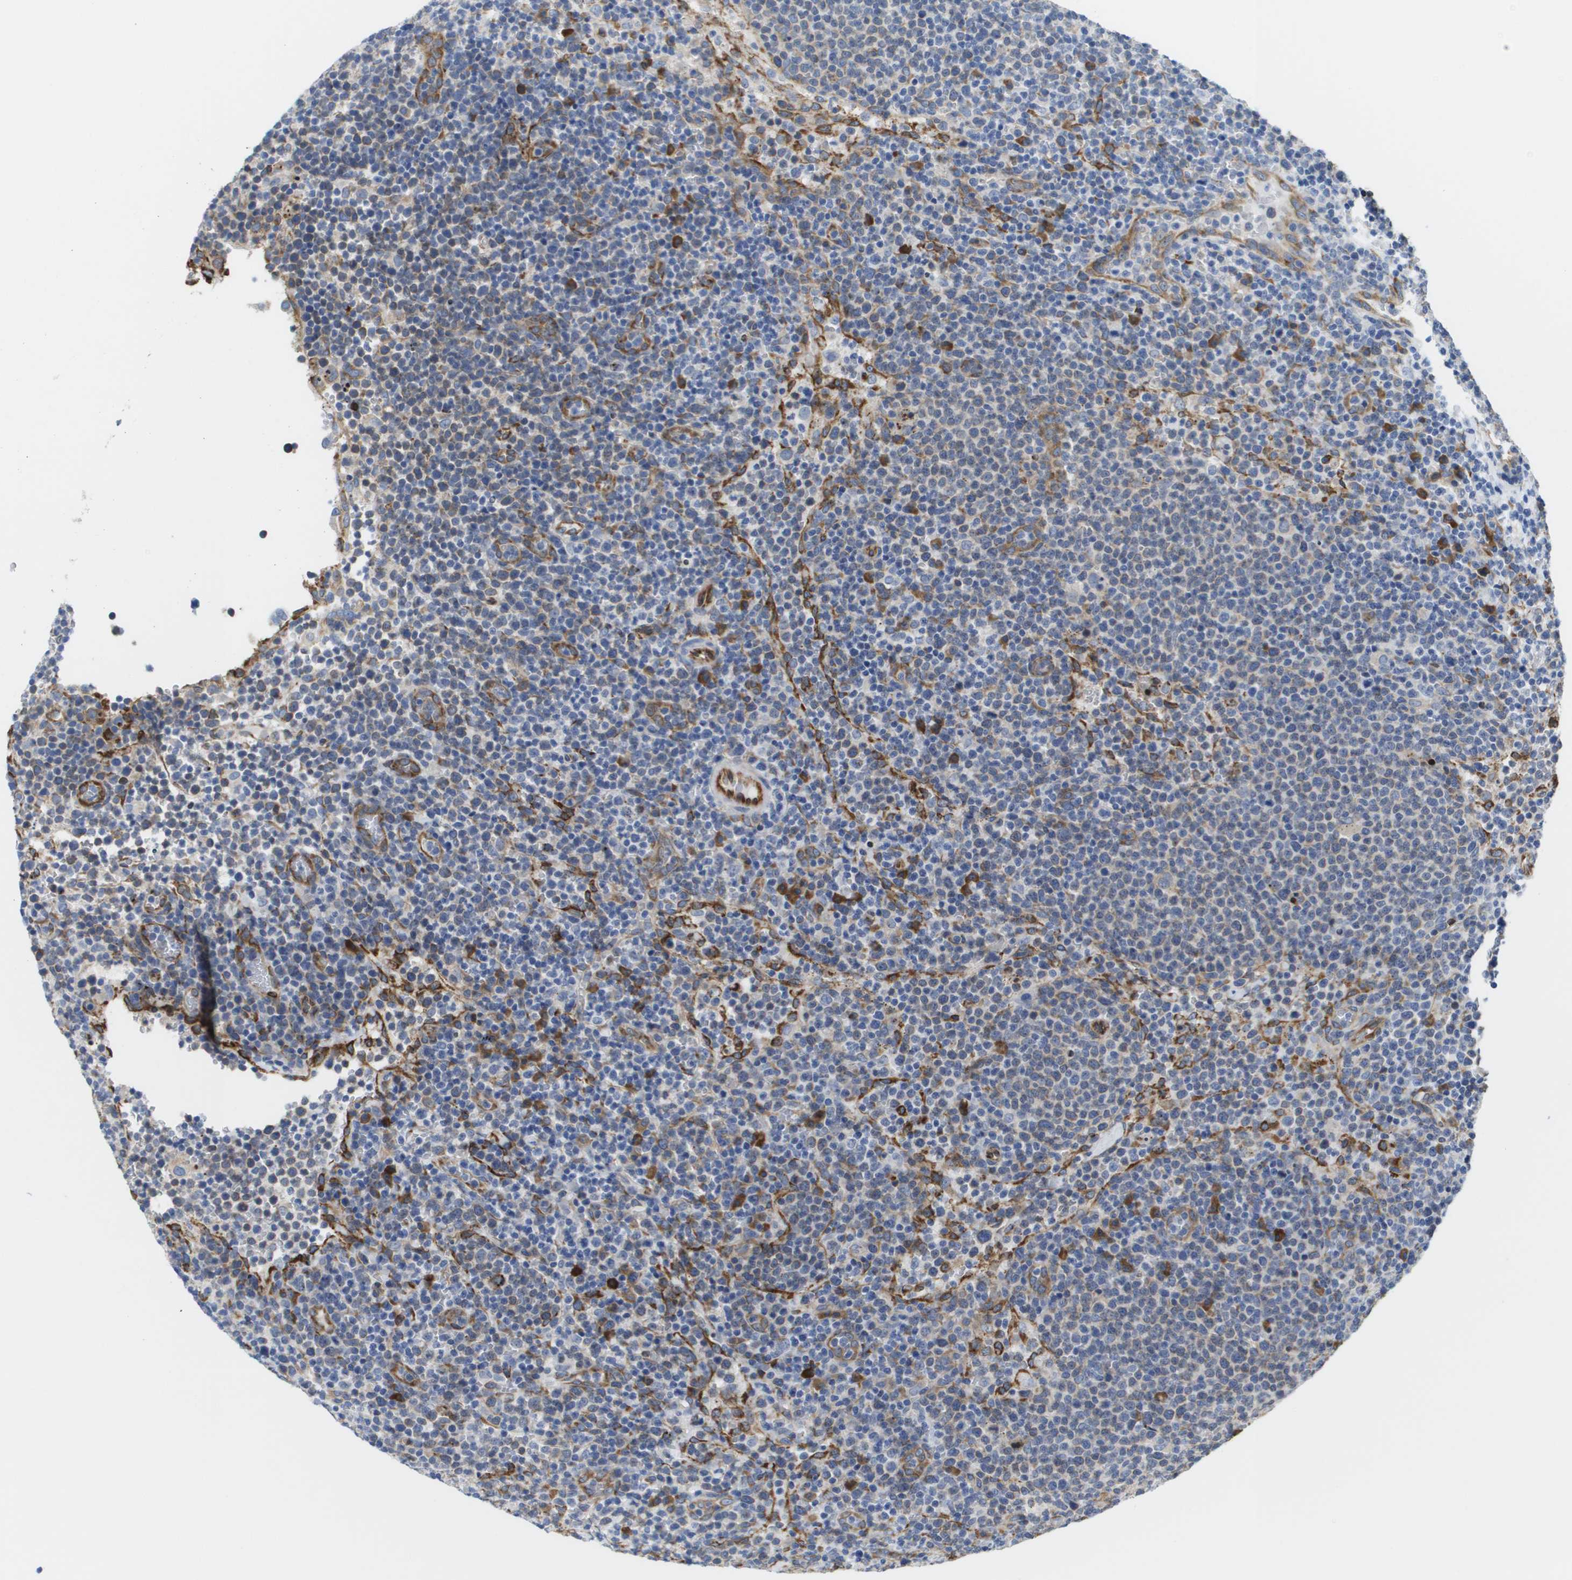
{"staining": {"intensity": "weak", "quantity": "25%-75%", "location": "cytoplasmic/membranous"}, "tissue": "lymphoma", "cell_type": "Tumor cells", "image_type": "cancer", "snomed": [{"axis": "morphology", "description": "Malignant lymphoma, non-Hodgkin's type, High grade"}, {"axis": "topography", "description": "Lymph node"}], "caption": "Protein staining displays weak cytoplasmic/membranous positivity in approximately 25%-75% of tumor cells in high-grade malignant lymphoma, non-Hodgkin's type.", "gene": "ST3GAL2", "patient": {"sex": "male", "age": 61}}